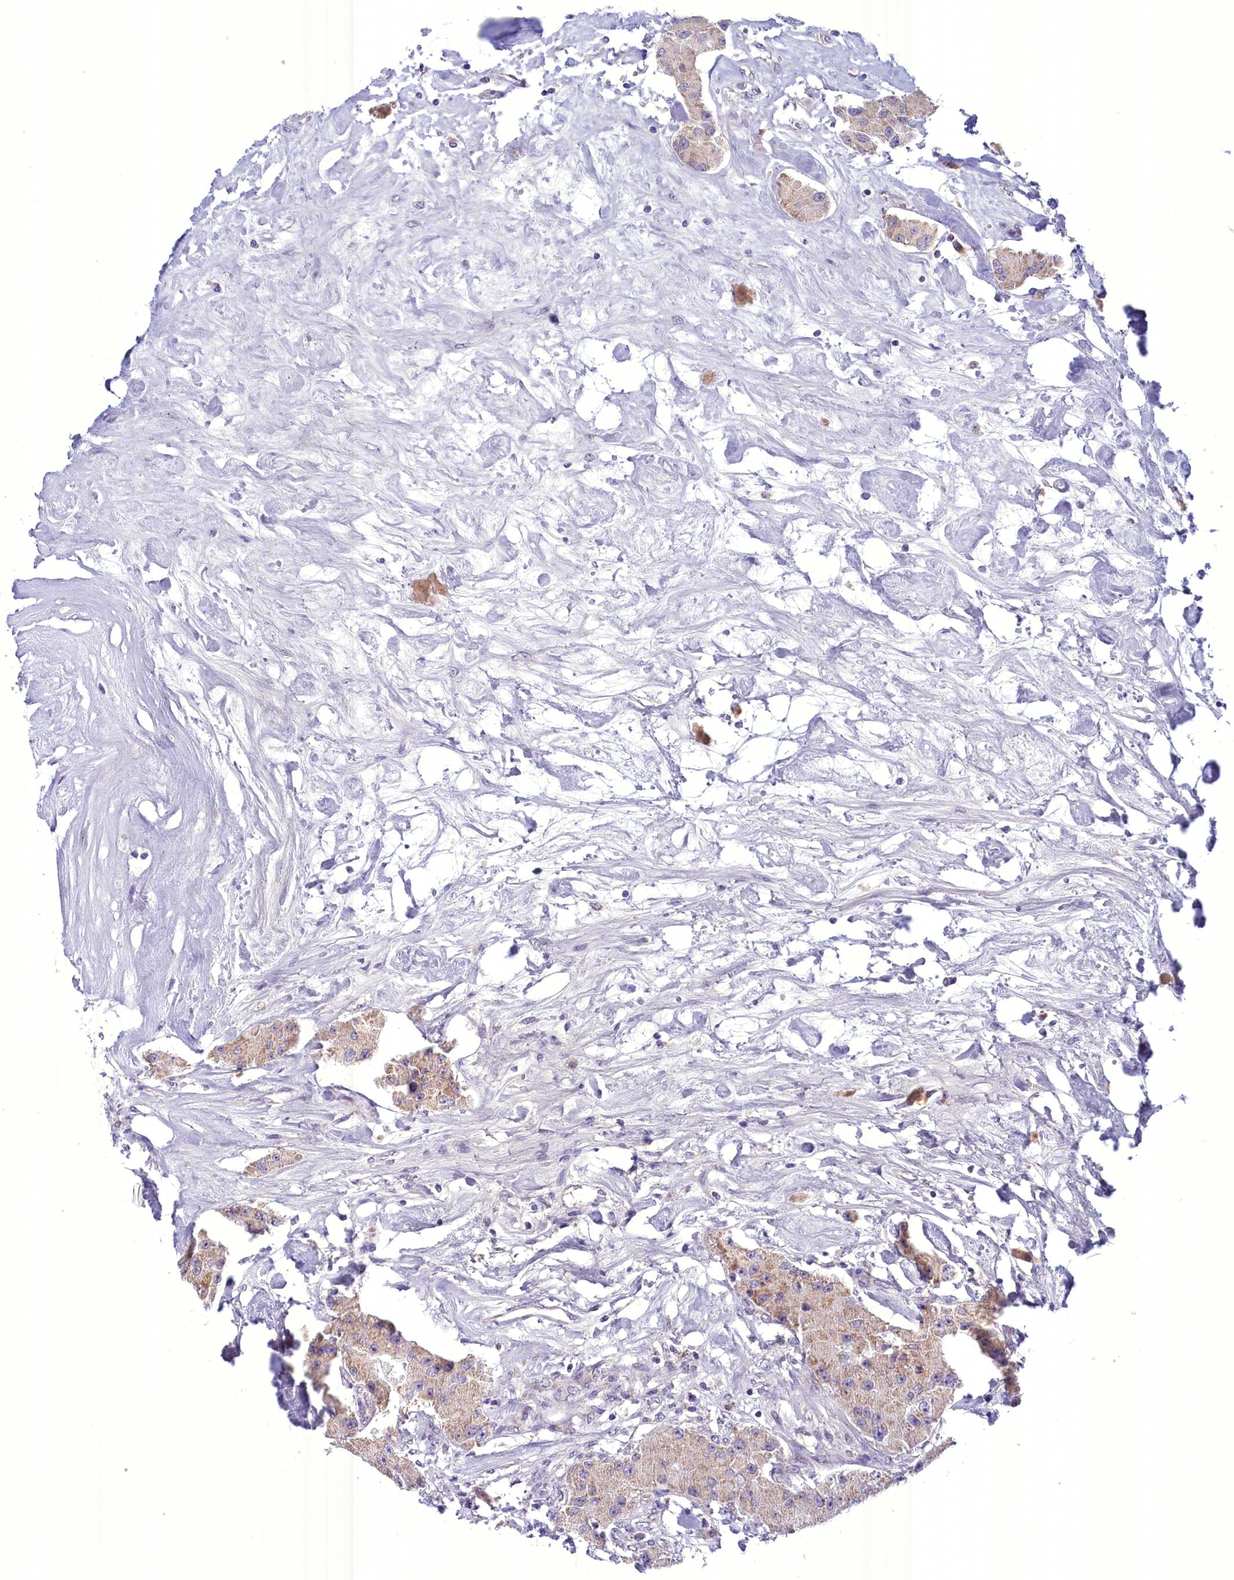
{"staining": {"intensity": "weak", "quantity": "25%-75%", "location": "cytoplasmic/membranous"}, "tissue": "carcinoid", "cell_type": "Tumor cells", "image_type": "cancer", "snomed": [{"axis": "morphology", "description": "Carcinoid, malignant, NOS"}, {"axis": "topography", "description": "Pancreas"}], "caption": "Human malignant carcinoid stained with a brown dye shows weak cytoplasmic/membranous positive staining in approximately 25%-75% of tumor cells.", "gene": "FAM149B1", "patient": {"sex": "male", "age": 41}}